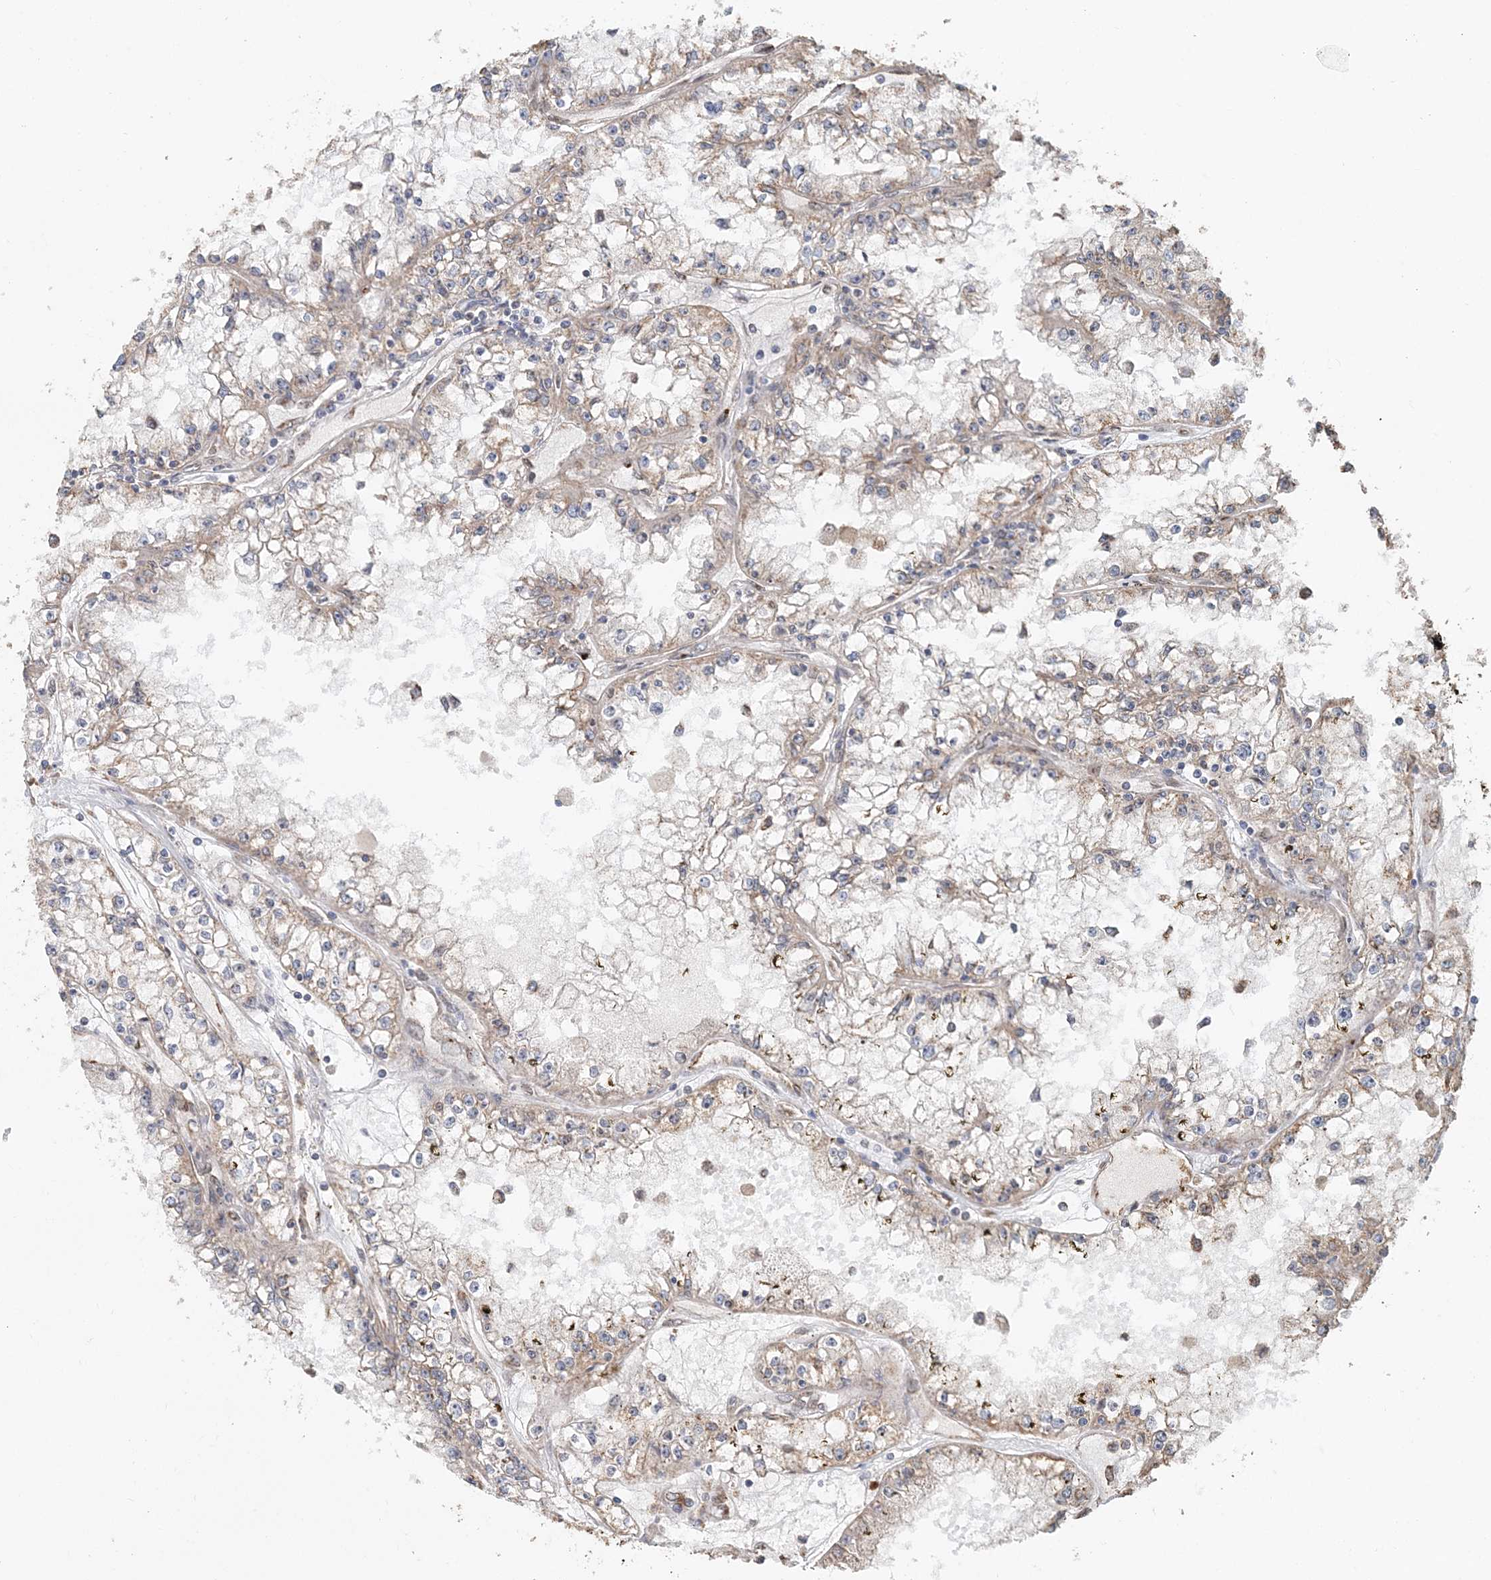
{"staining": {"intensity": "weak", "quantity": "25%-75%", "location": "cytoplasmic/membranous"}, "tissue": "renal cancer", "cell_type": "Tumor cells", "image_type": "cancer", "snomed": [{"axis": "morphology", "description": "Adenocarcinoma, NOS"}, {"axis": "topography", "description": "Kidney"}], "caption": "The immunohistochemical stain shows weak cytoplasmic/membranous staining in tumor cells of adenocarcinoma (renal) tissue.", "gene": "FBXO38", "patient": {"sex": "male", "age": 56}}